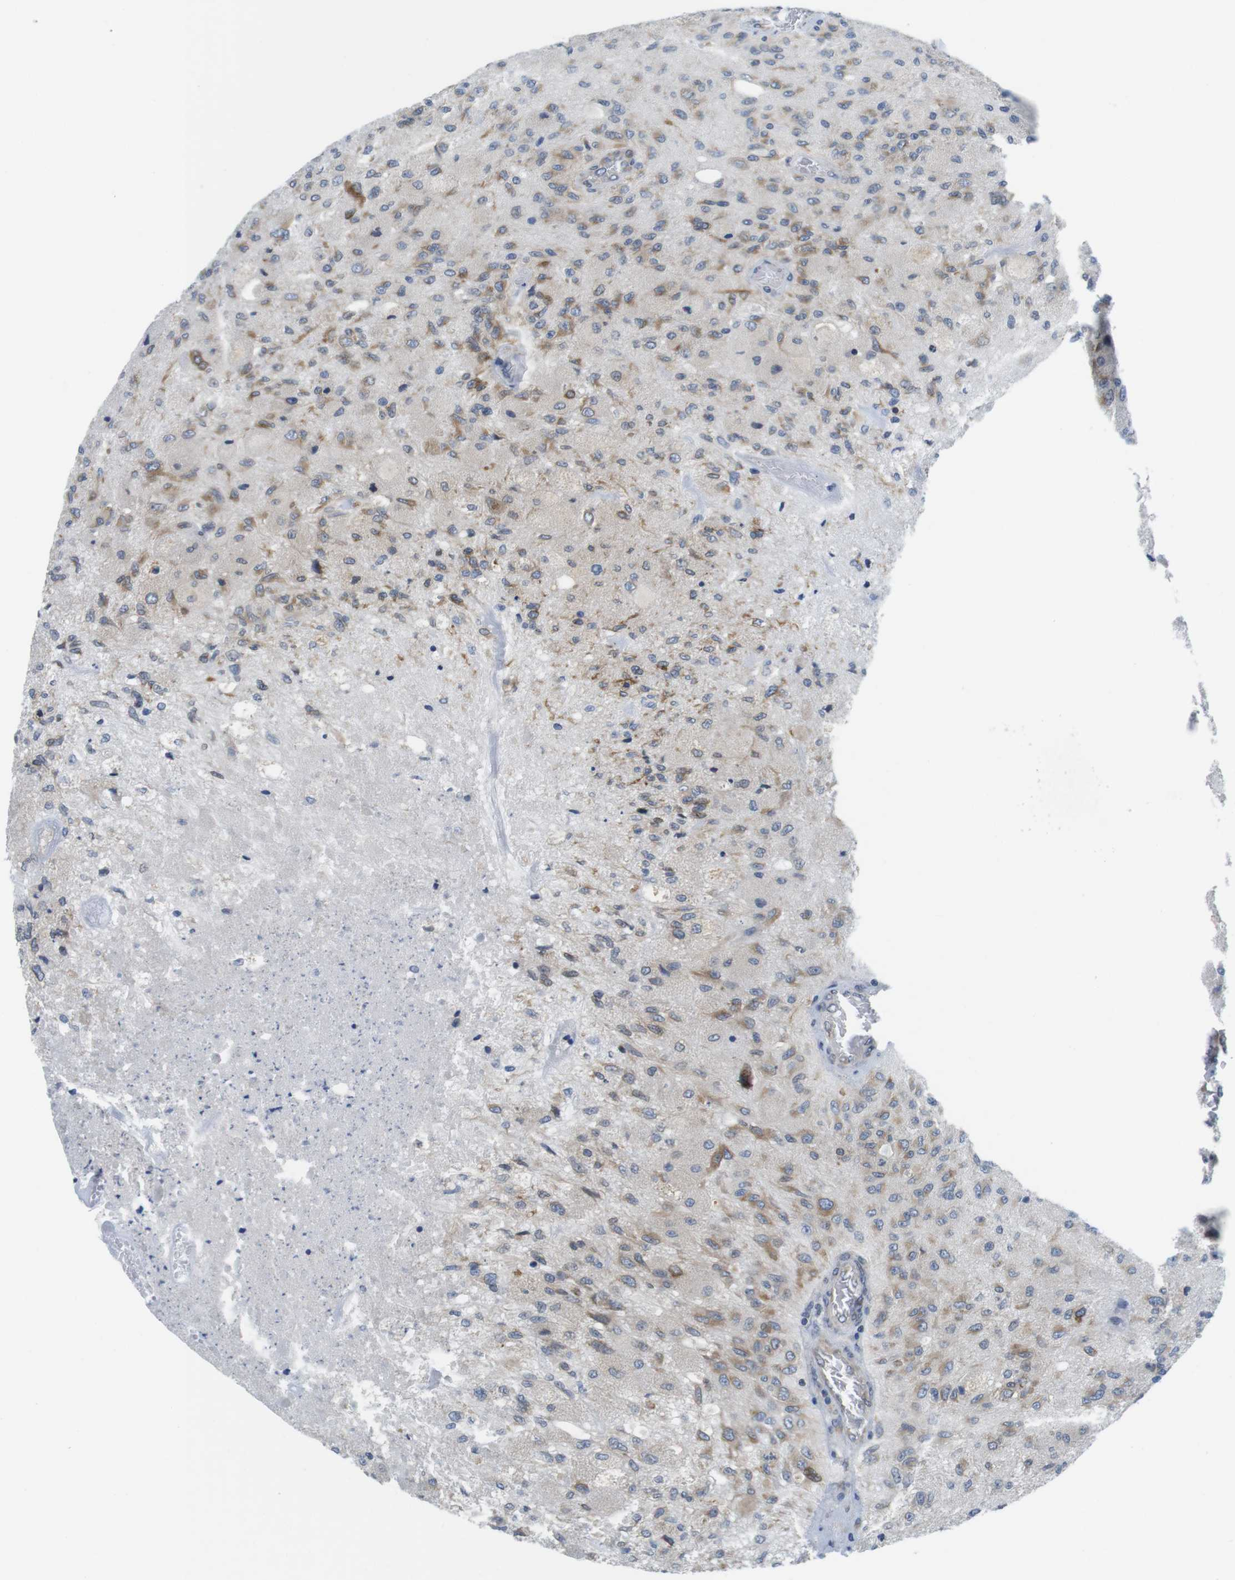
{"staining": {"intensity": "weak", "quantity": "<25%", "location": "cytoplasmic/membranous"}, "tissue": "glioma", "cell_type": "Tumor cells", "image_type": "cancer", "snomed": [{"axis": "morphology", "description": "Normal tissue, NOS"}, {"axis": "morphology", "description": "Glioma, malignant, High grade"}, {"axis": "topography", "description": "Cerebral cortex"}], "caption": "Immunohistochemistry (IHC) of malignant glioma (high-grade) displays no positivity in tumor cells.", "gene": "ERGIC3", "patient": {"sex": "male", "age": 77}}